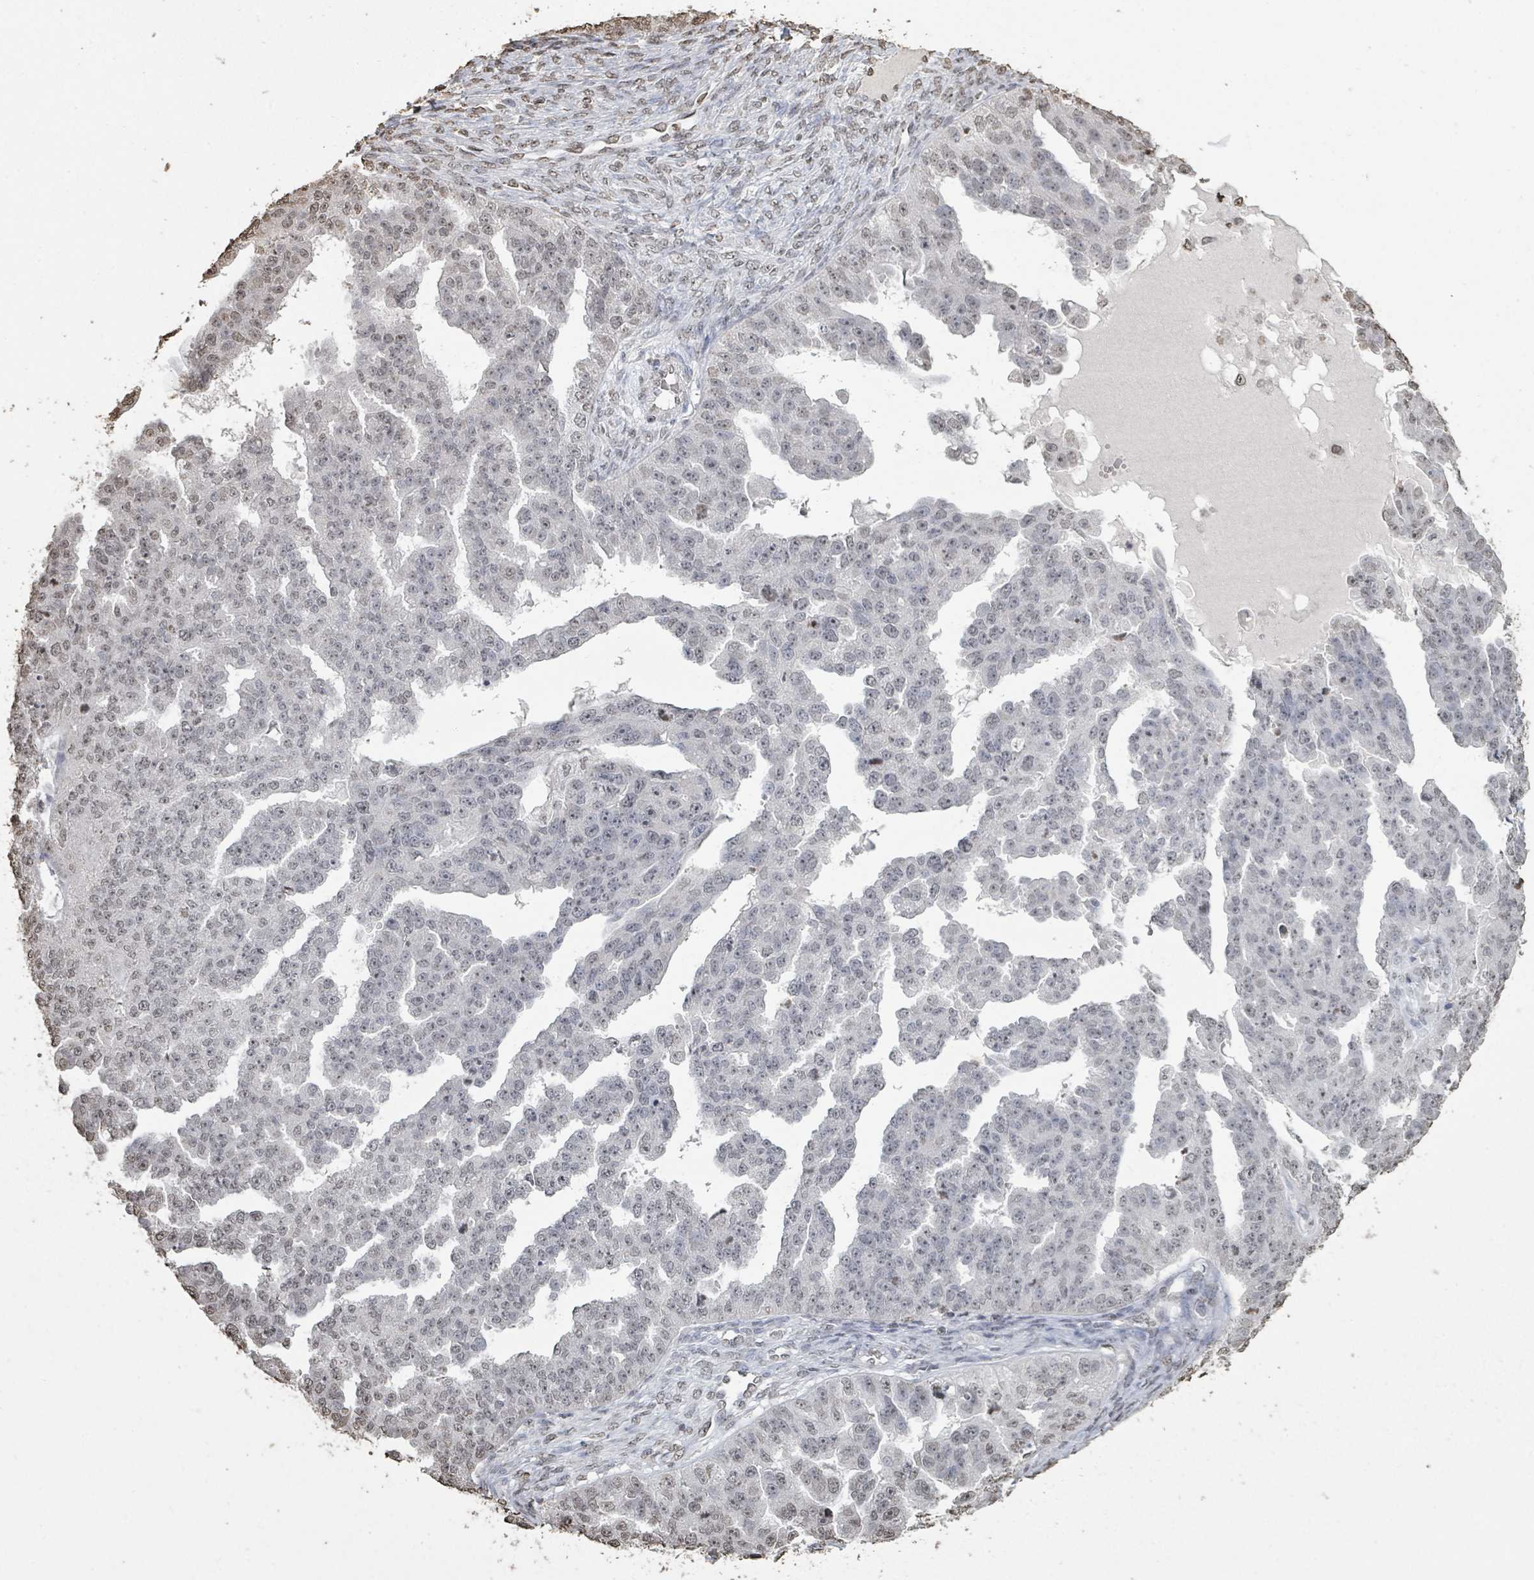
{"staining": {"intensity": "weak", "quantity": "<25%", "location": "nuclear"}, "tissue": "ovarian cancer", "cell_type": "Tumor cells", "image_type": "cancer", "snomed": [{"axis": "morphology", "description": "Cystadenocarcinoma, serous, NOS"}, {"axis": "topography", "description": "Ovary"}], "caption": "IHC of ovarian cancer shows no expression in tumor cells.", "gene": "MRPS12", "patient": {"sex": "female", "age": 58}}